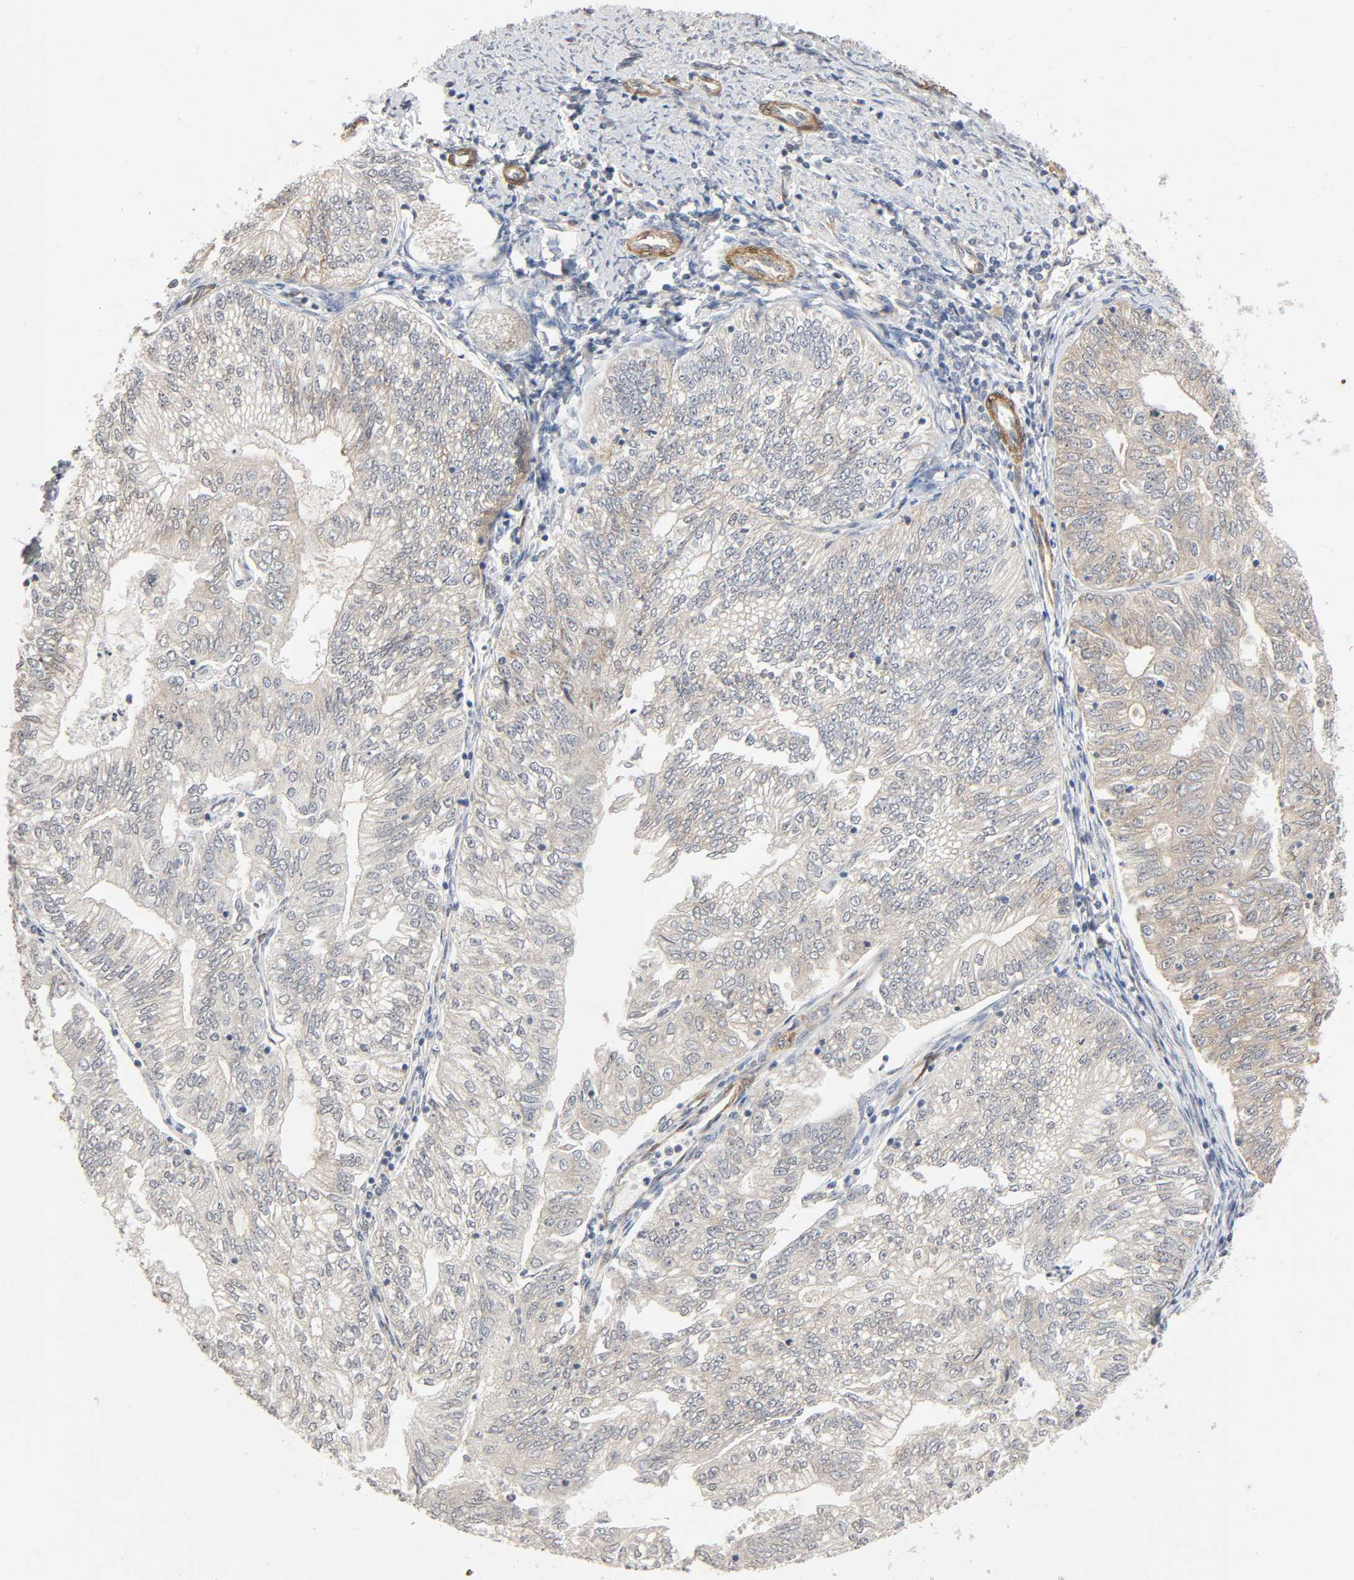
{"staining": {"intensity": "weak", "quantity": ">75%", "location": "cytoplasmic/membranous"}, "tissue": "endometrial cancer", "cell_type": "Tumor cells", "image_type": "cancer", "snomed": [{"axis": "morphology", "description": "Adenocarcinoma, NOS"}, {"axis": "topography", "description": "Endometrium"}], "caption": "Protein staining shows weak cytoplasmic/membranous positivity in approximately >75% of tumor cells in endometrial adenocarcinoma.", "gene": "PTK2", "patient": {"sex": "female", "age": 69}}